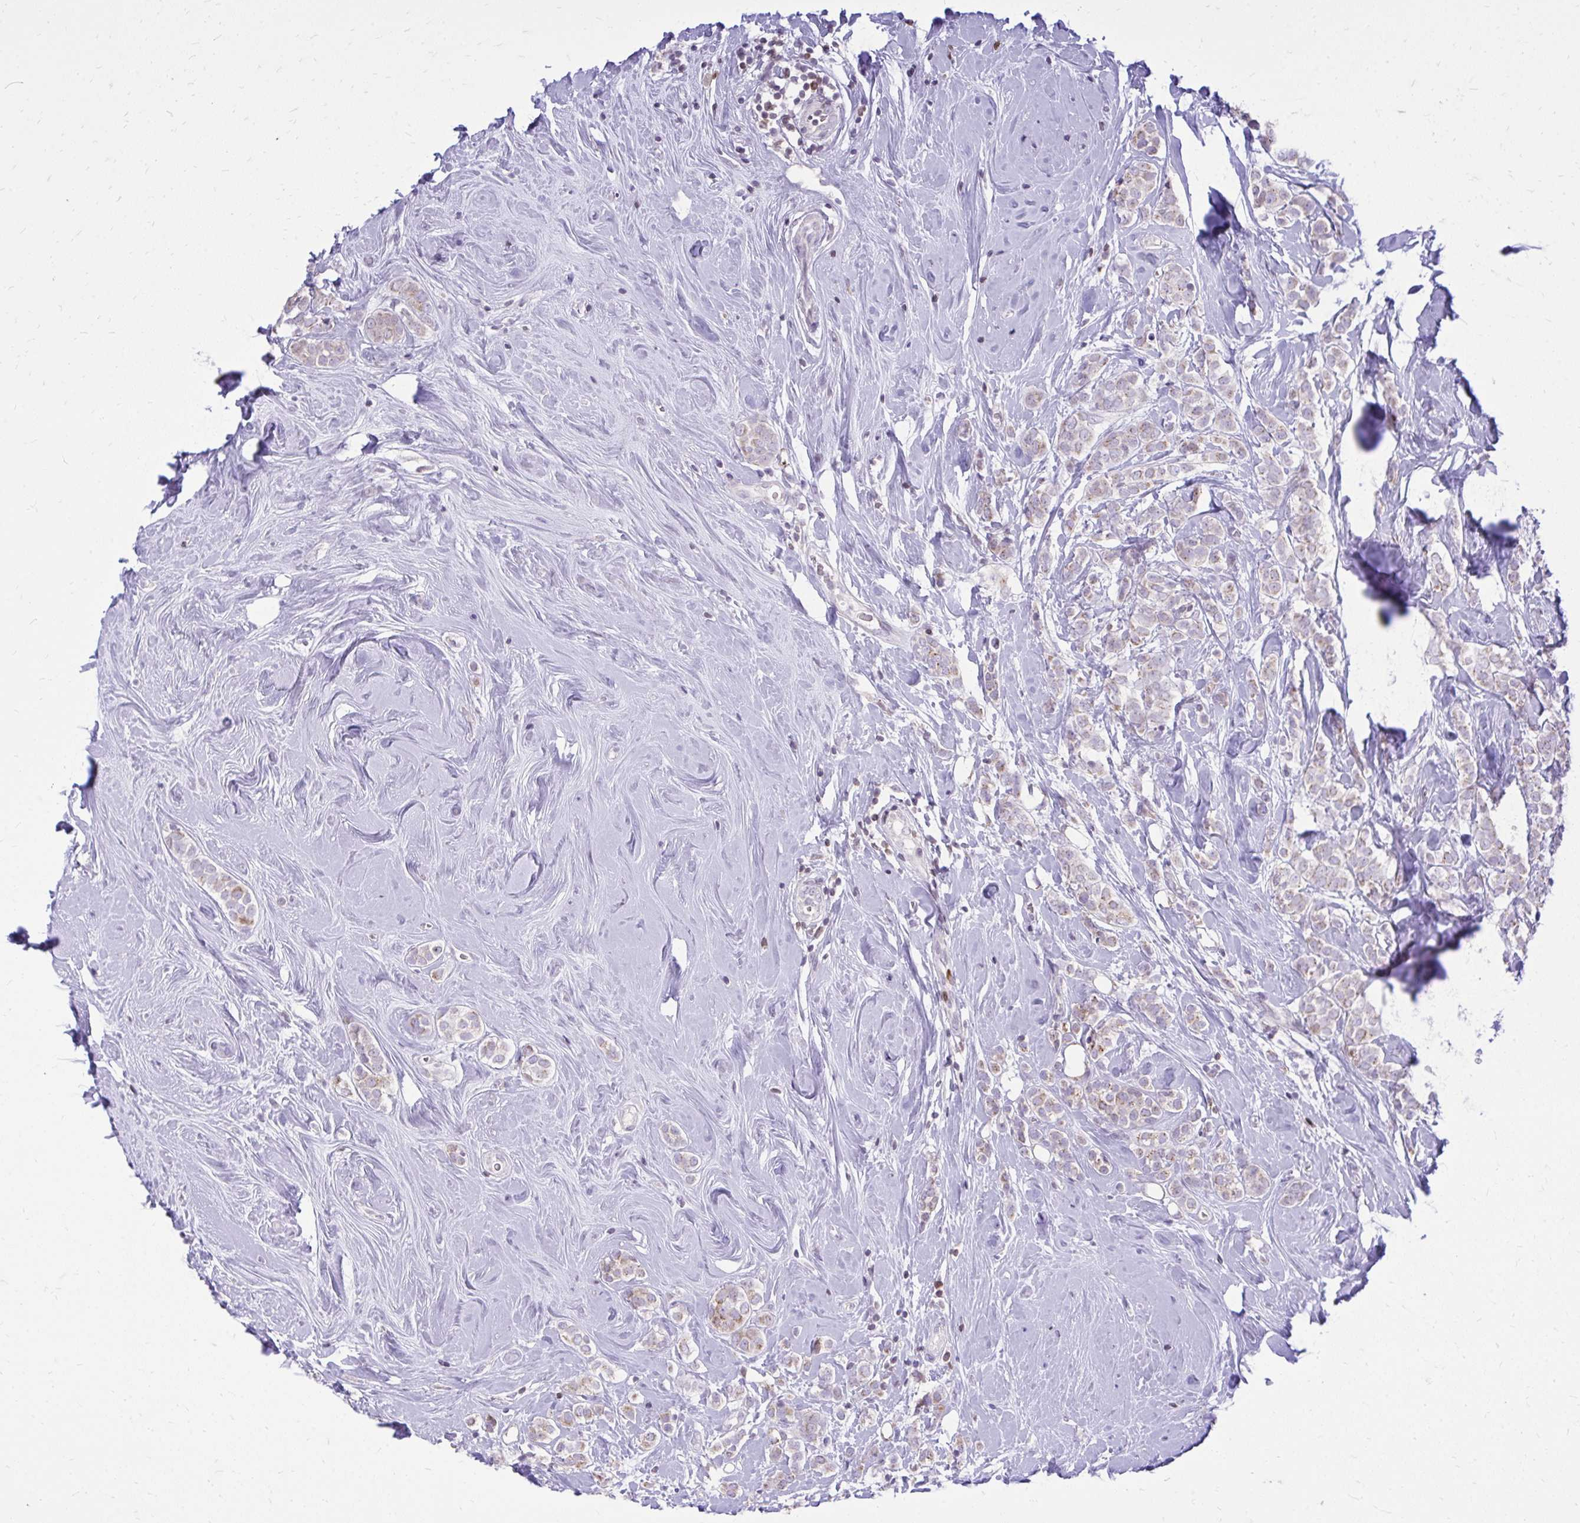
{"staining": {"intensity": "negative", "quantity": "none", "location": "none"}, "tissue": "breast cancer", "cell_type": "Tumor cells", "image_type": "cancer", "snomed": [{"axis": "morphology", "description": "Lobular carcinoma"}, {"axis": "topography", "description": "Breast"}], "caption": "Immunohistochemistry (IHC) histopathology image of human breast lobular carcinoma stained for a protein (brown), which reveals no positivity in tumor cells.", "gene": "RPS6KA2", "patient": {"sex": "female", "age": 49}}